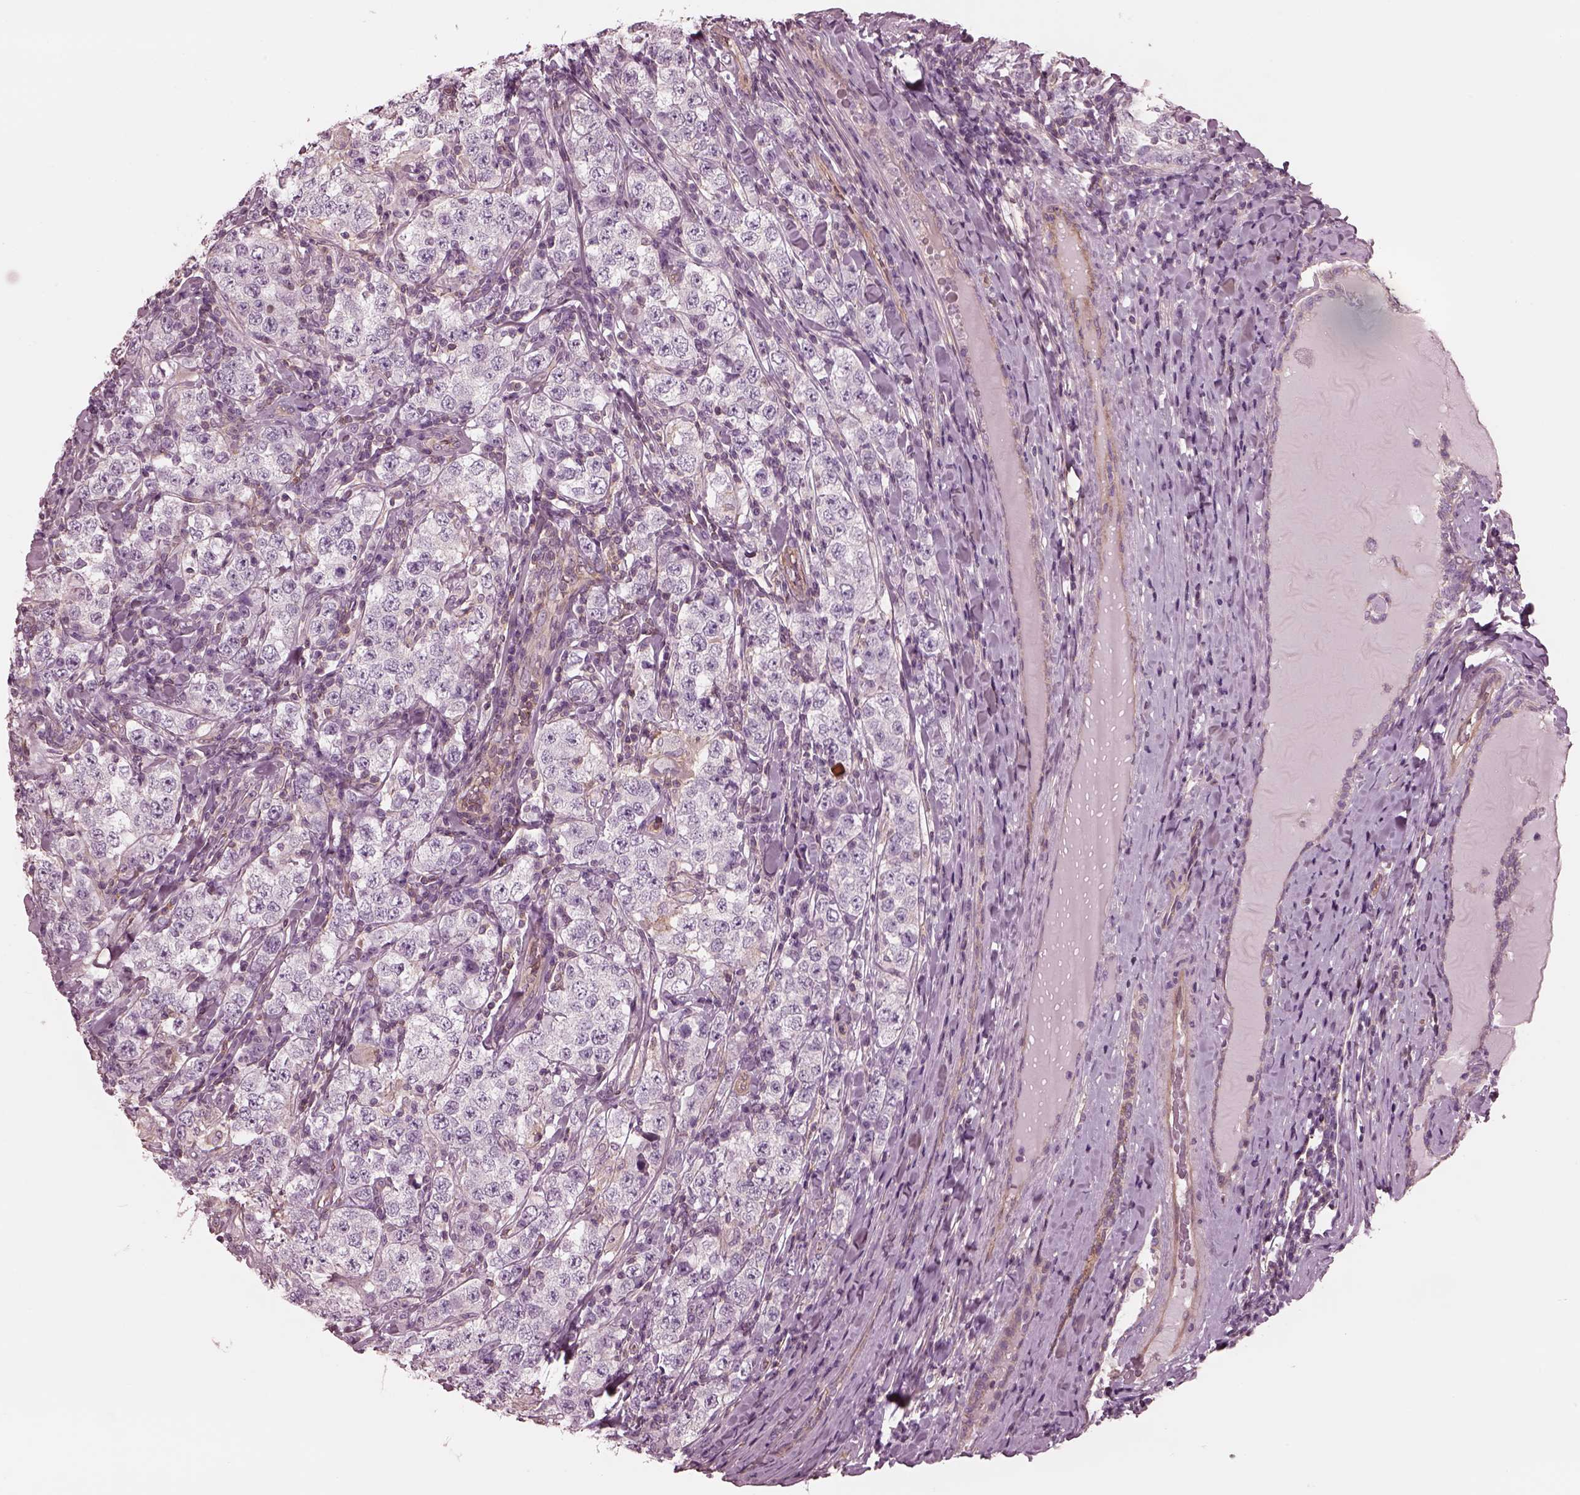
{"staining": {"intensity": "weak", "quantity": "<25%", "location": "cytoplasmic/membranous"}, "tissue": "testis cancer", "cell_type": "Tumor cells", "image_type": "cancer", "snomed": [{"axis": "morphology", "description": "Seminoma, NOS"}, {"axis": "morphology", "description": "Carcinoma, Embryonal, NOS"}, {"axis": "topography", "description": "Testis"}], "caption": "Tumor cells are negative for brown protein staining in testis embryonal carcinoma.", "gene": "ELAPOR1", "patient": {"sex": "male", "age": 41}}